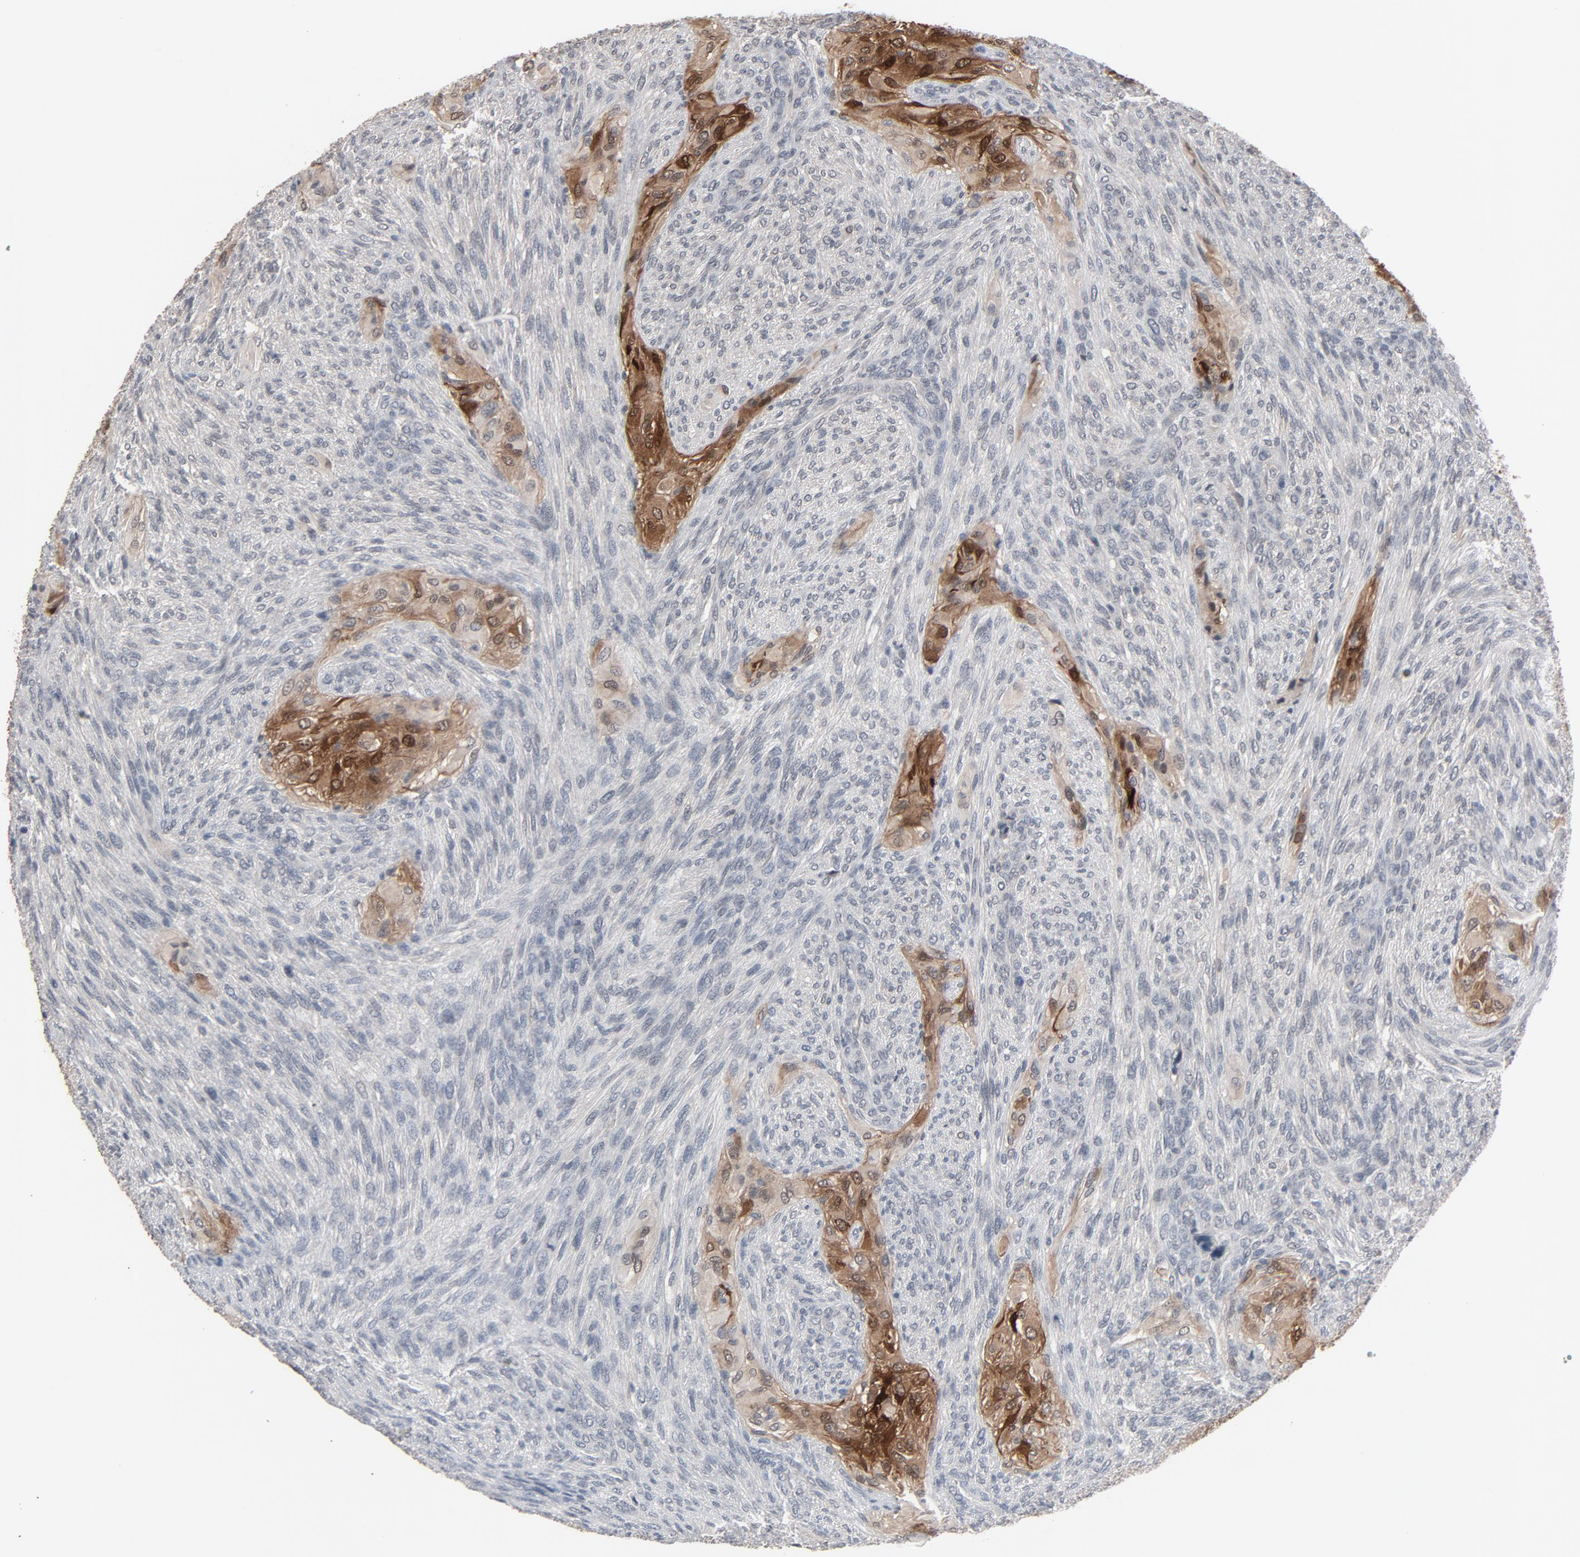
{"staining": {"intensity": "moderate", "quantity": "25%-75%", "location": "cytoplasmic/membranous"}, "tissue": "glioma", "cell_type": "Tumor cells", "image_type": "cancer", "snomed": [{"axis": "morphology", "description": "Glioma, malignant, High grade"}, {"axis": "topography", "description": "Cerebral cortex"}], "caption": "Immunohistochemistry of human glioma demonstrates medium levels of moderate cytoplasmic/membranous expression in about 25%-75% of tumor cells. The staining was performed using DAB (3,3'-diaminobenzidine) to visualize the protein expression in brown, while the nuclei were stained in blue with hematoxylin (Magnification: 20x).", "gene": "MT3", "patient": {"sex": "female", "age": 55}}